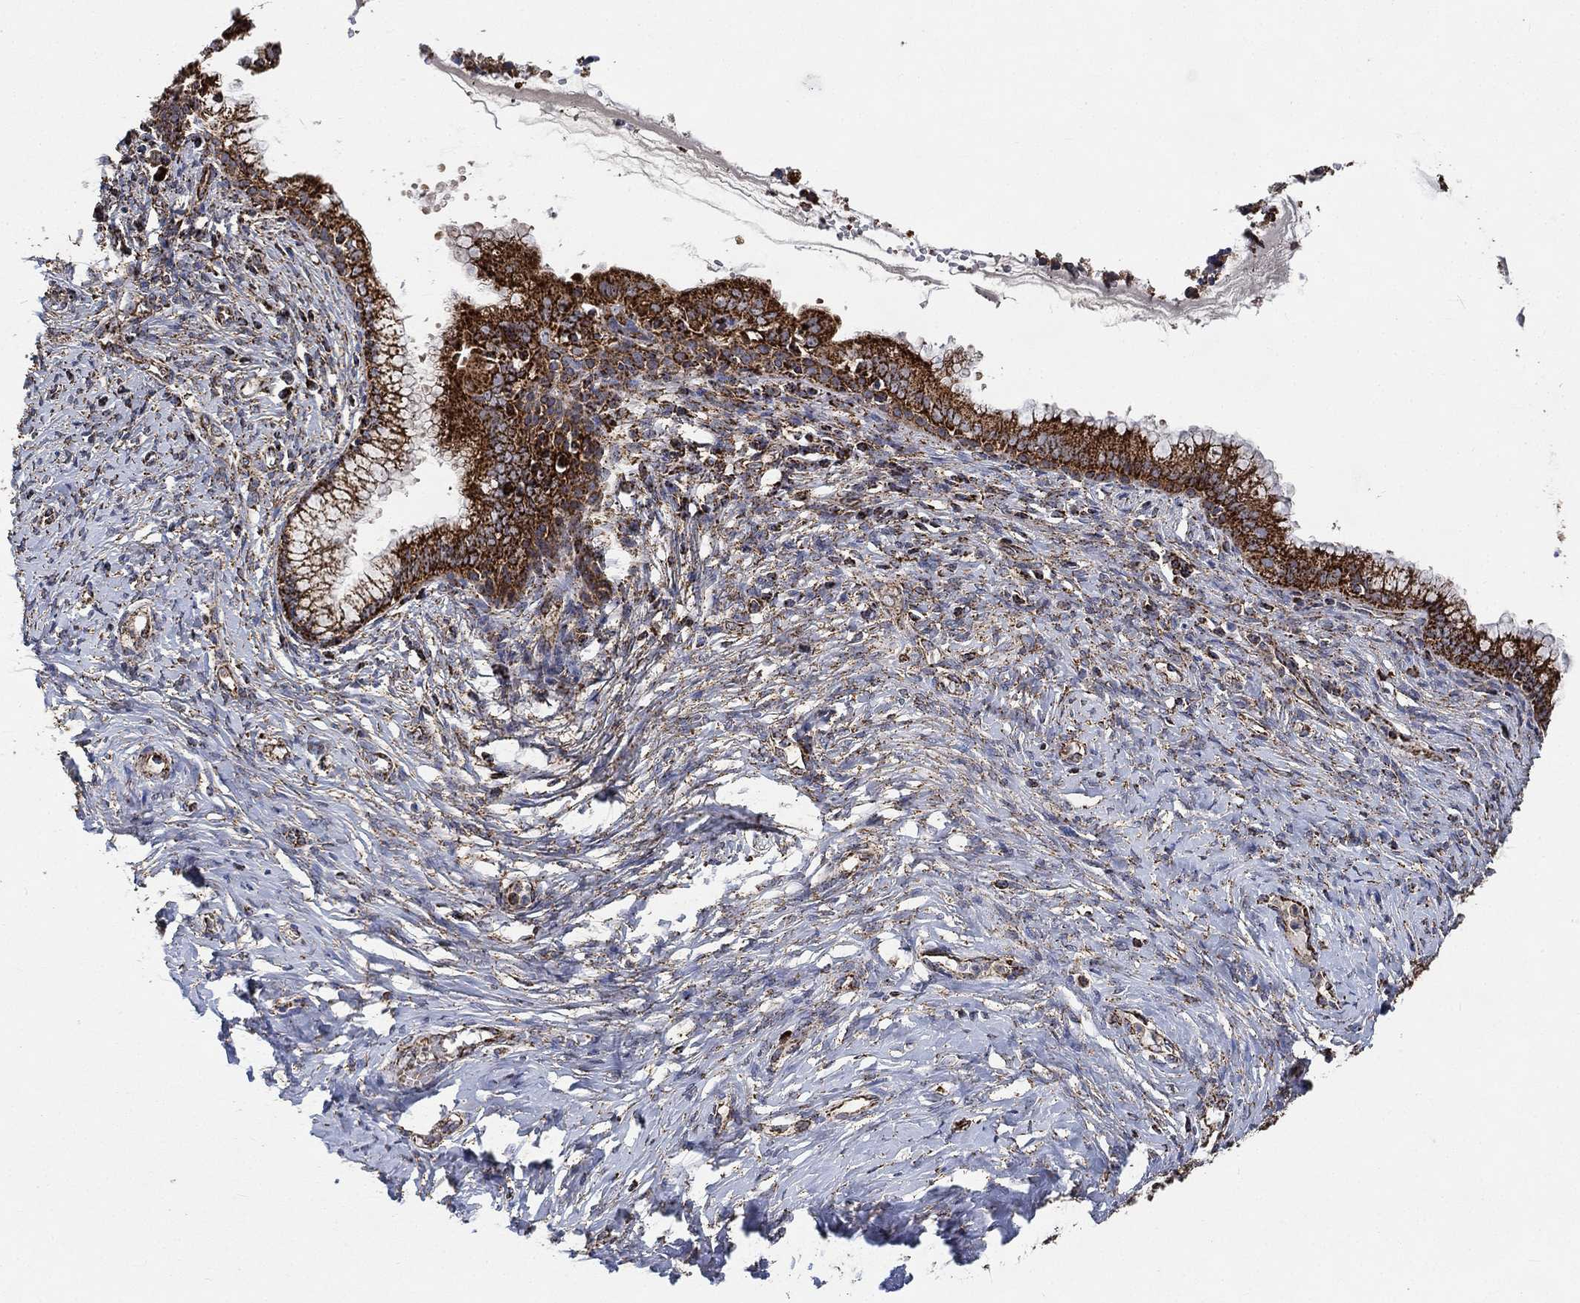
{"staining": {"intensity": "strong", "quantity": ">75%", "location": "cytoplasmic/membranous"}, "tissue": "cervical cancer", "cell_type": "Tumor cells", "image_type": "cancer", "snomed": [{"axis": "morphology", "description": "Squamous cell carcinoma, NOS"}, {"axis": "topography", "description": "Cervix"}], "caption": "Human cervical squamous cell carcinoma stained for a protein (brown) demonstrates strong cytoplasmic/membranous positive staining in about >75% of tumor cells.", "gene": "SLC38A7", "patient": {"sex": "female", "age": 63}}